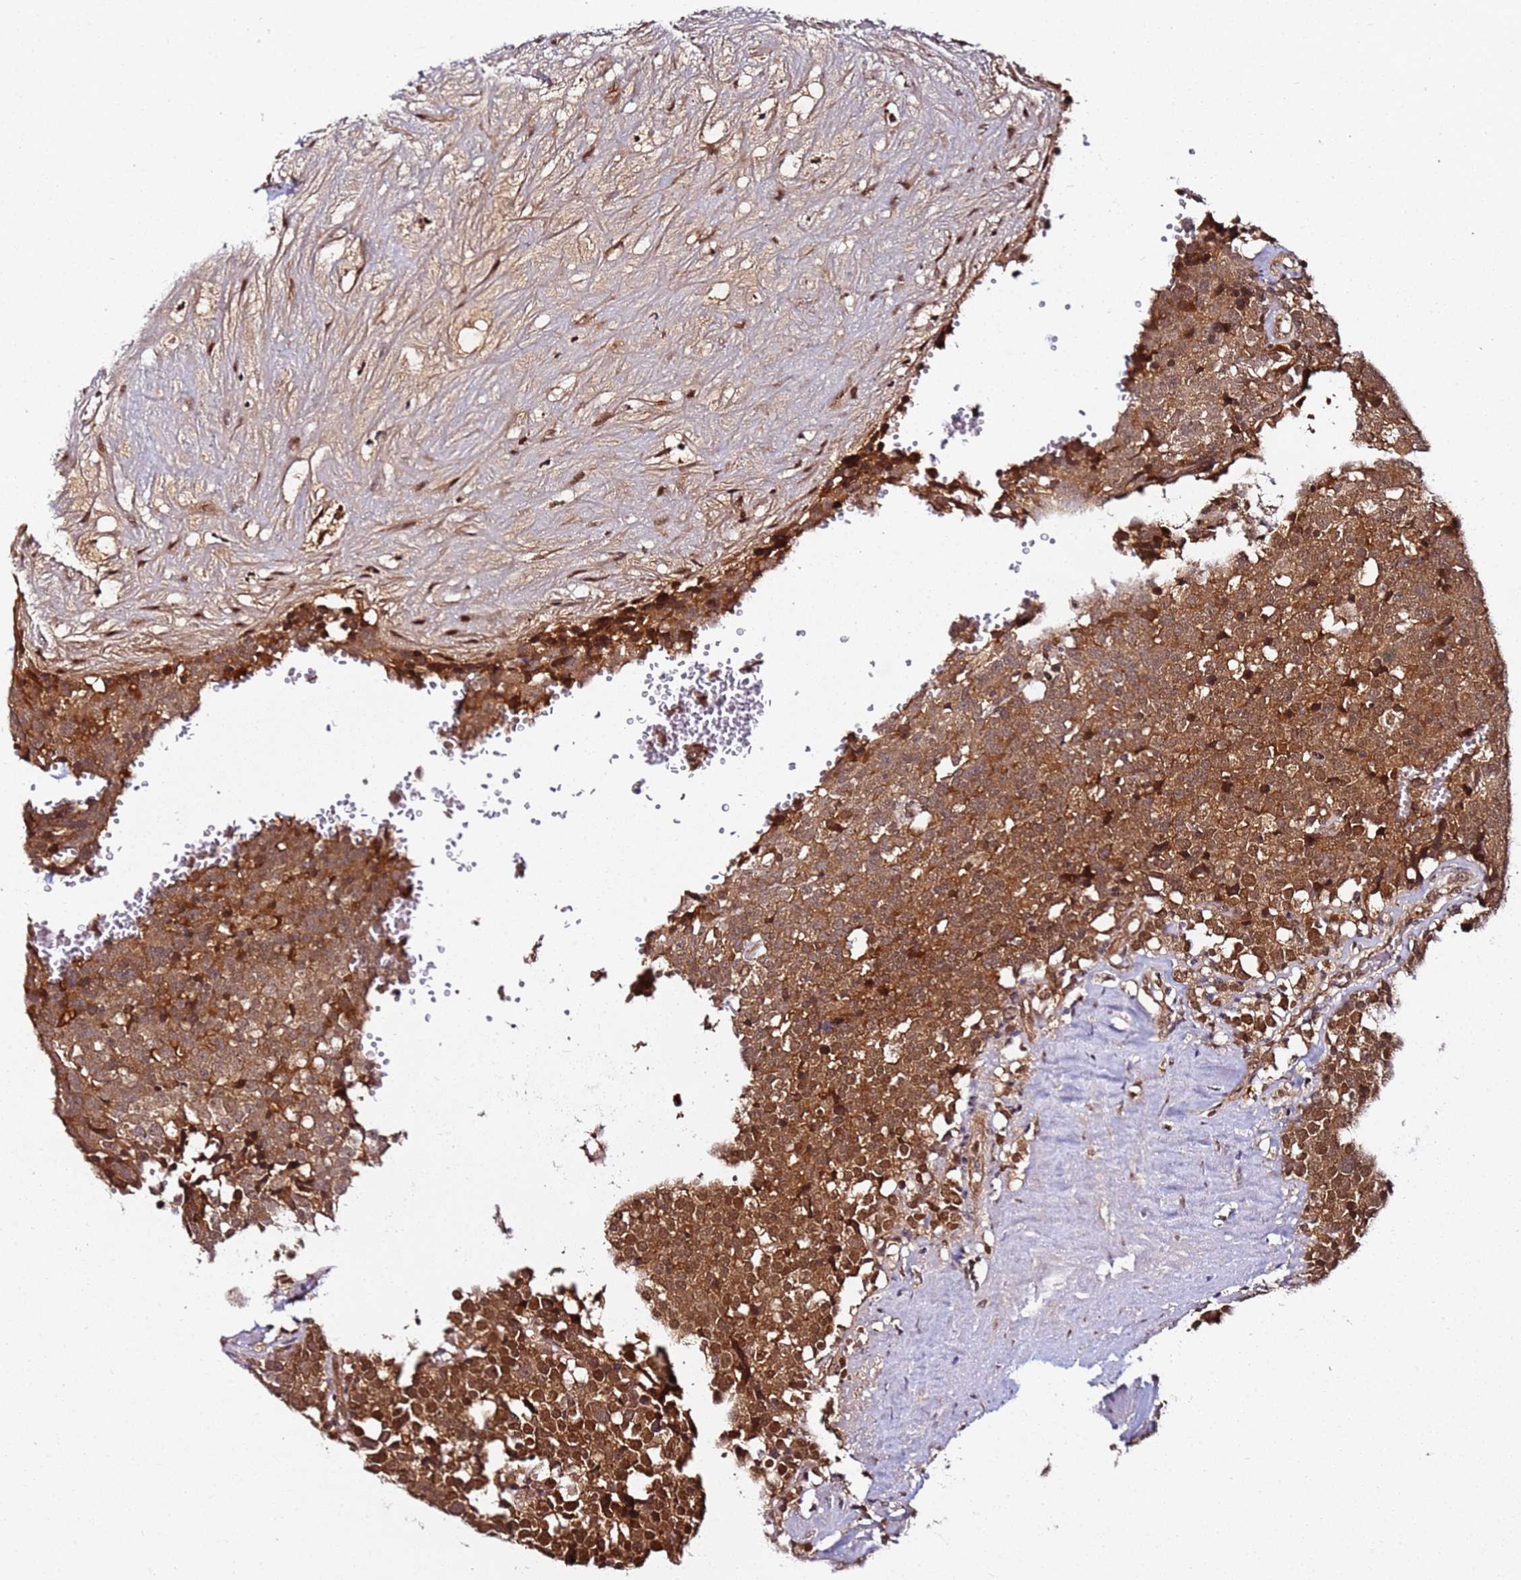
{"staining": {"intensity": "moderate", "quantity": ">75%", "location": "cytoplasmic/membranous"}, "tissue": "testis cancer", "cell_type": "Tumor cells", "image_type": "cancer", "snomed": [{"axis": "morphology", "description": "Seminoma, NOS"}, {"axis": "topography", "description": "Testis"}], "caption": "A medium amount of moderate cytoplasmic/membranous expression is appreciated in approximately >75% of tumor cells in testis cancer tissue.", "gene": "RGS18", "patient": {"sex": "male", "age": 71}}